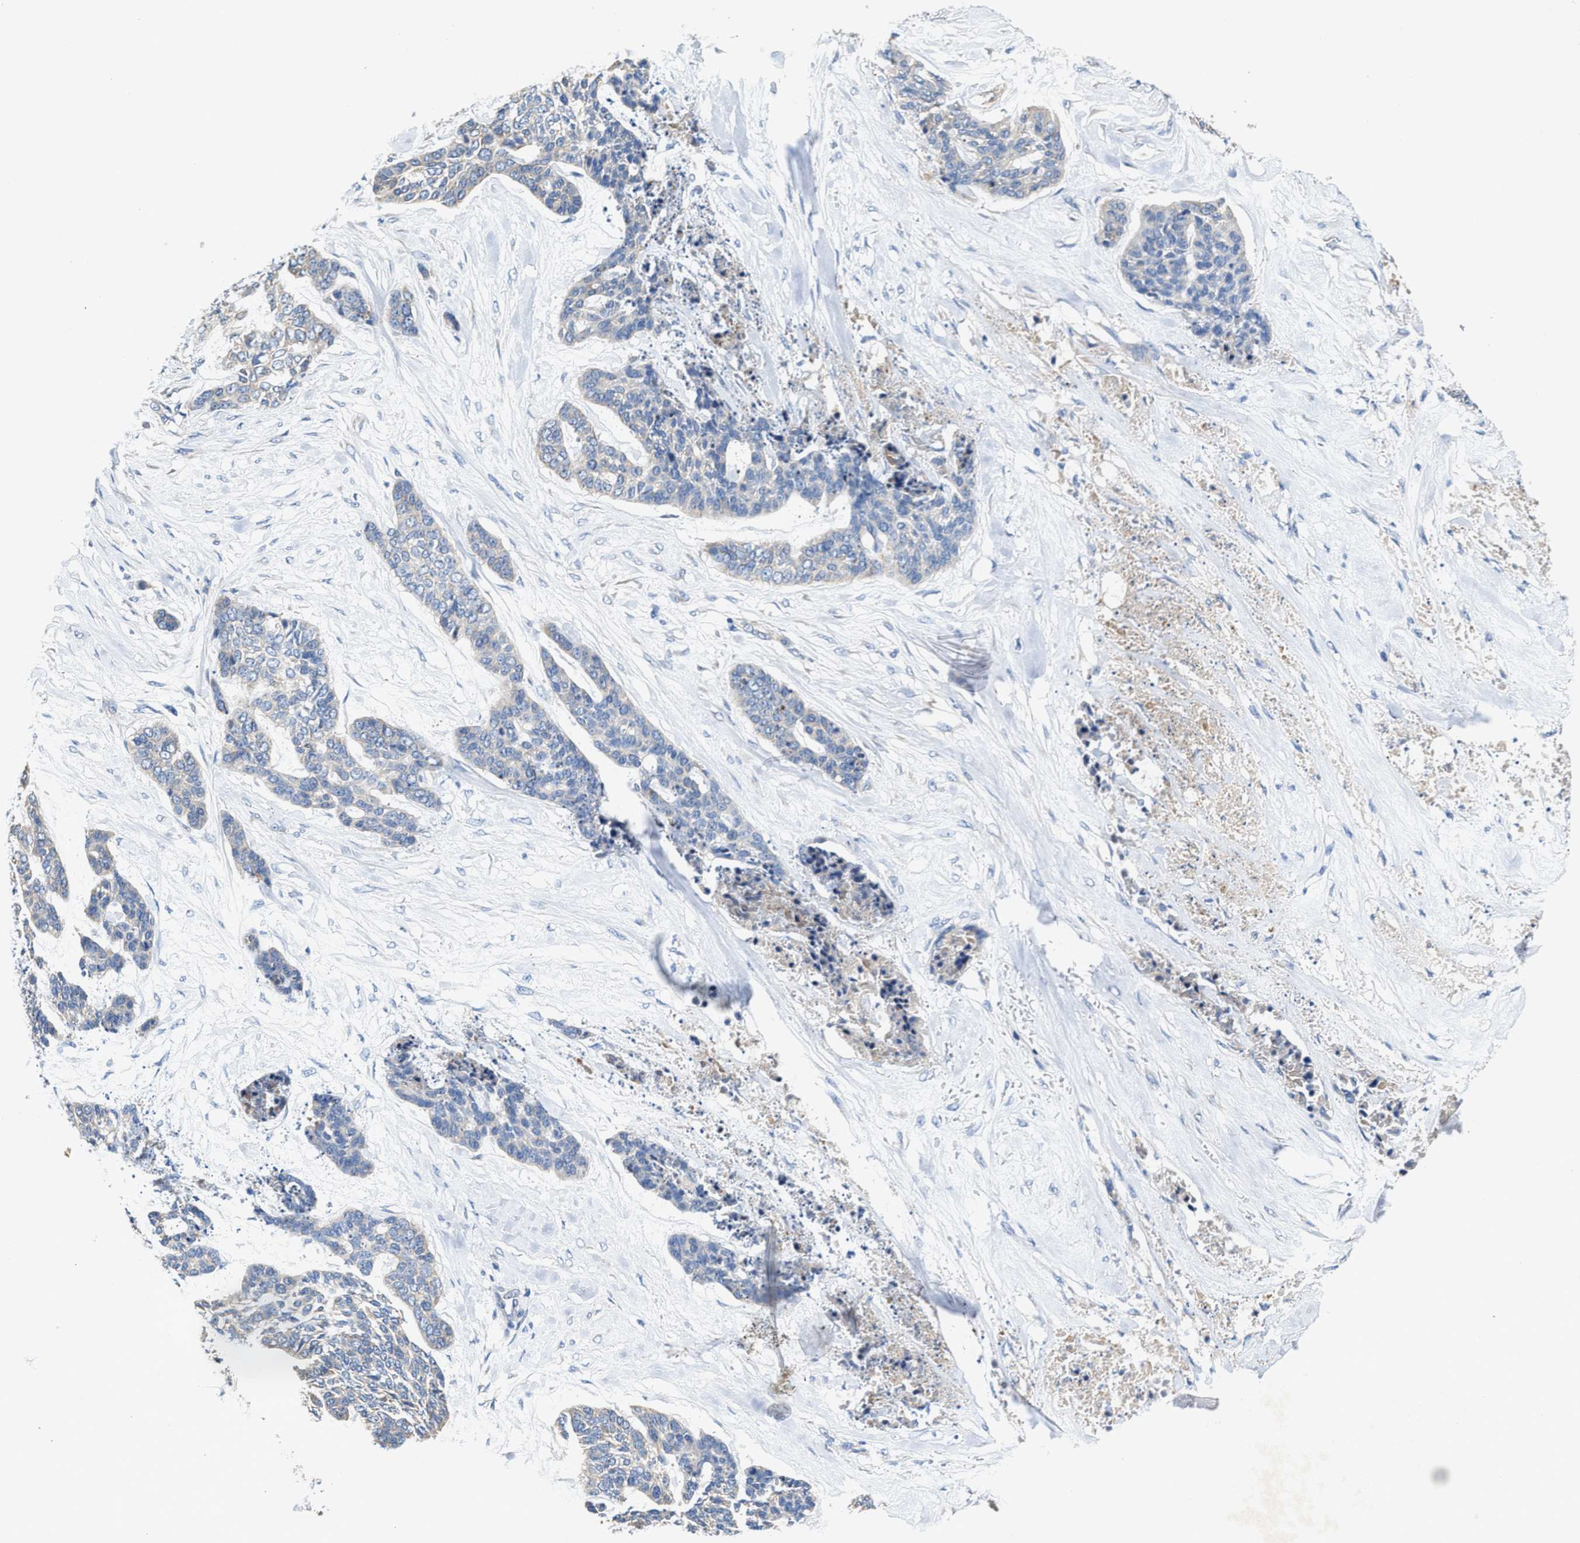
{"staining": {"intensity": "negative", "quantity": "none", "location": "none"}, "tissue": "skin cancer", "cell_type": "Tumor cells", "image_type": "cancer", "snomed": [{"axis": "morphology", "description": "Basal cell carcinoma"}, {"axis": "topography", "description": "Skin"}], "caption": "A histopathology image of human skin cancer is negative for staining in tumor cells. The staining was performed using DAB to visualize the protein expression in brown, while the nuclei were stained in blue with hematoxylin (Magnification: 20x).", "gene": "PEG10", "patient": {"sex": "female", "age": 64}}